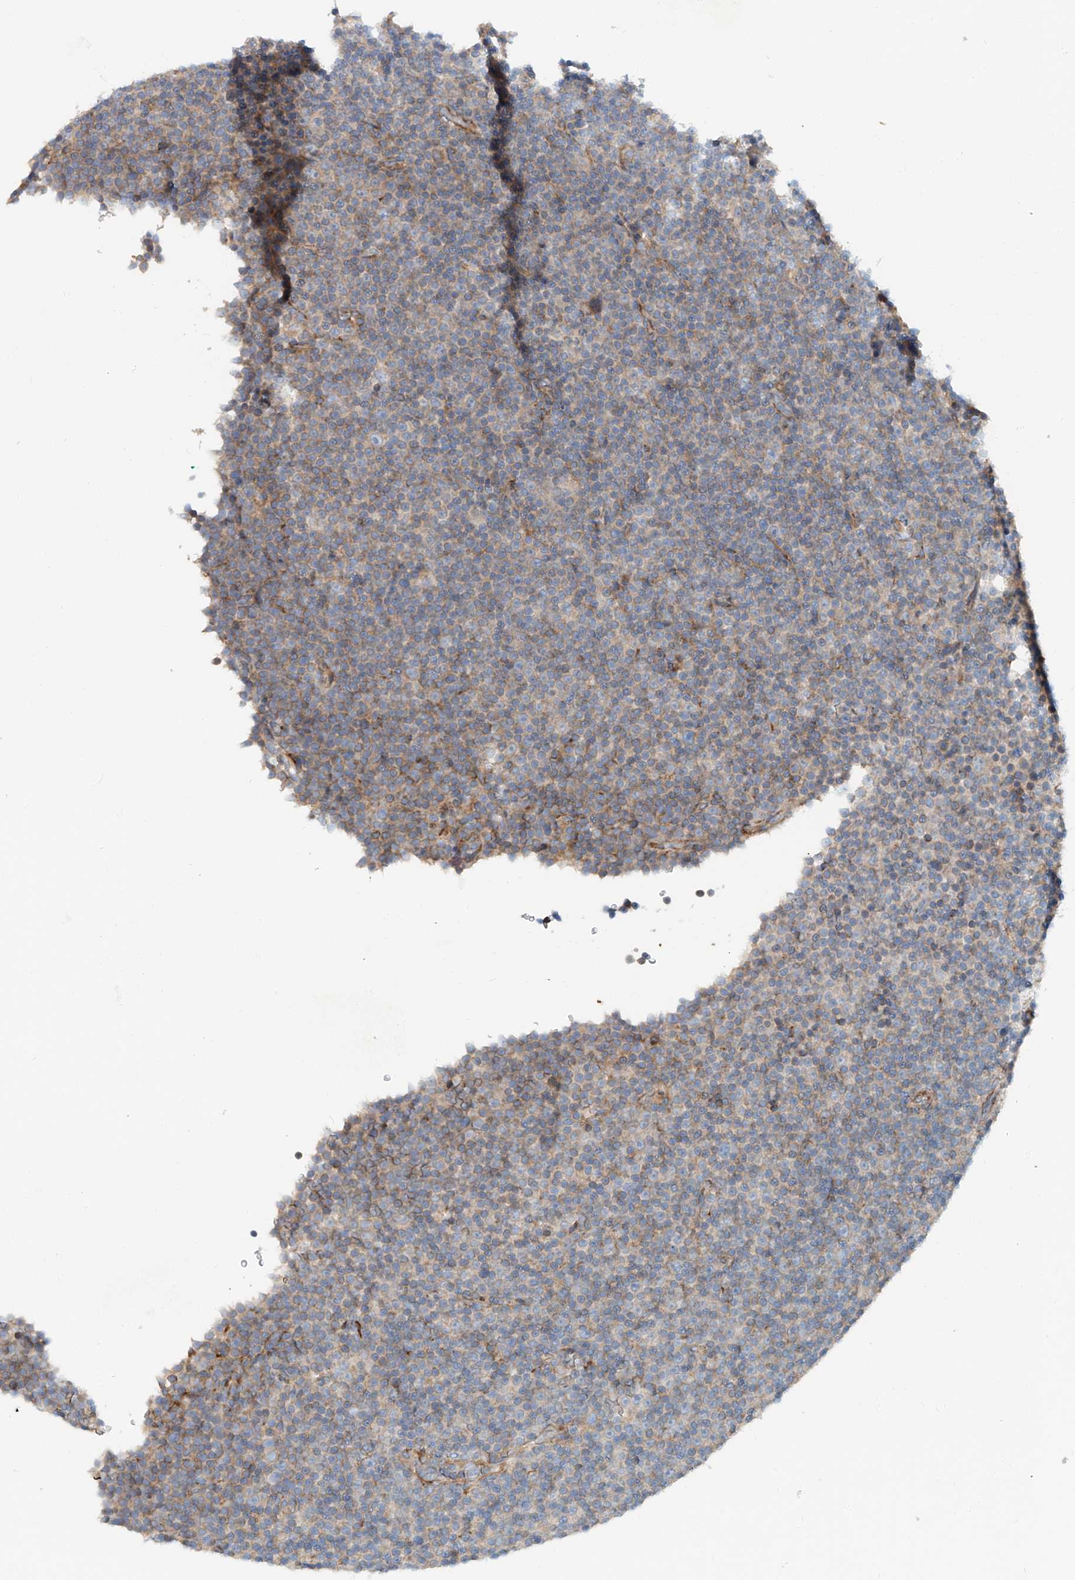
{"staining": {"intensity": "negative", "quantity": "none", "location": "none"}, "tissue": "lymphoma", "cell_type": "Tumor cells", "image_type": "cancer", "snomed": [{"axis": "morphology", "description": "Malignant lymphoma, non-Hodgkin's type, Low grade"}, {"axis": "topography", "description": "Lymph node"}], "caption": "IHC of lymphoma demonstrates no expression in tumor cells. (Stains: DAB immunohistochemistry with hematoxylin counter stain, Microscopy: brightfield microscopy at high magnification).", "gene": "SNAP29", "patient": {"sex": "female", "age": 67}}